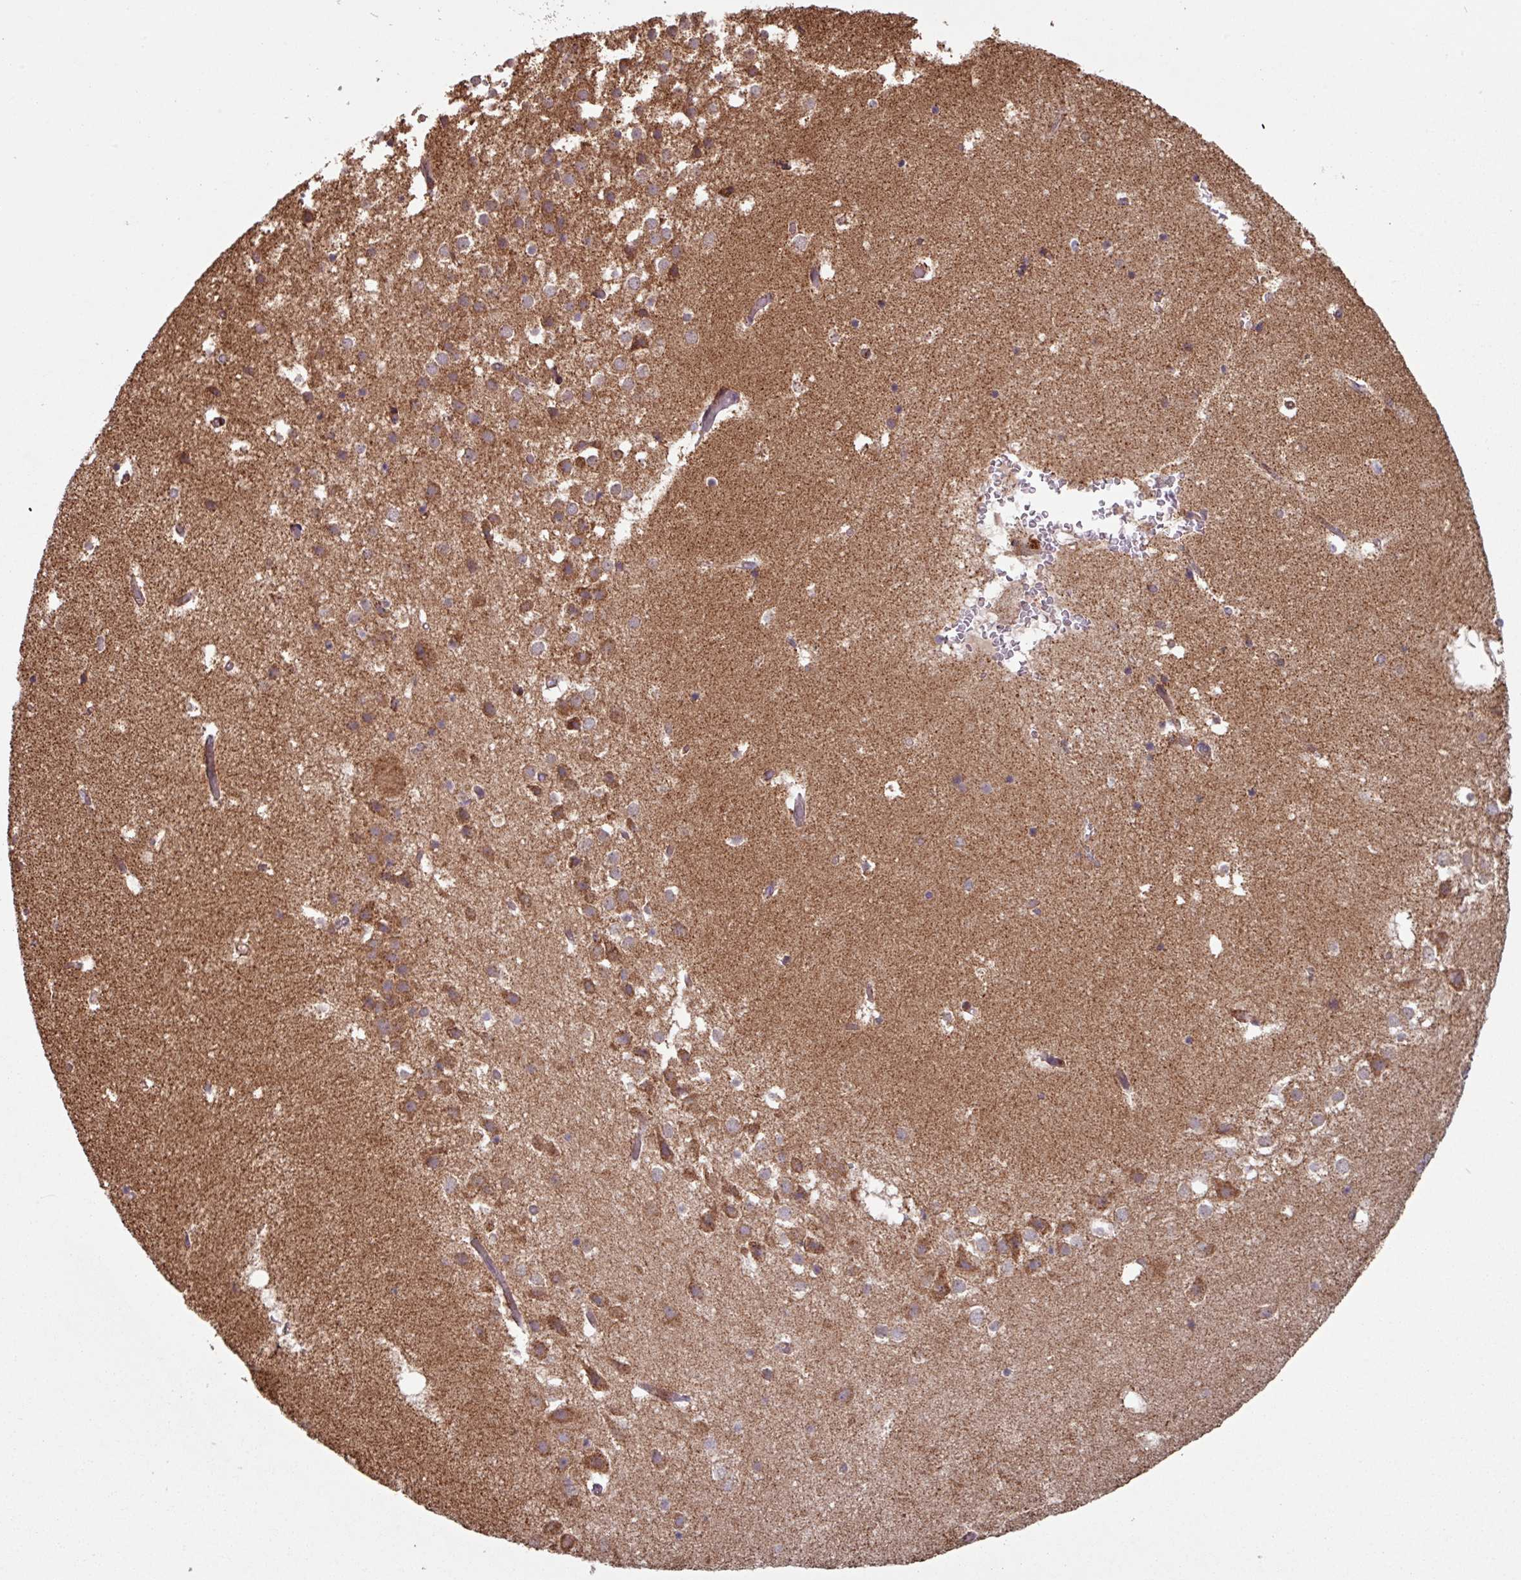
{"staining": {"intensity": "moderate", "quantity": "<25%", "location": "cytoplasmic/membranous"}, "tissue": "hippocampus", "cell_type": "Glial cells", "image_type": "normal", "snomed": [{"axis": "morphology", "description": "Normal tissue, NOS"}, {"axis": "topography", "description": "Hippocampus"}], "caption": "IHC (DAB) staining of normal human hippocampus demonstrates moderate cytoplasmic/membranous protein staining in about <25% of glial cells.", "gene": "COX7C", "patient": {"sex": "female", "age": 52}}